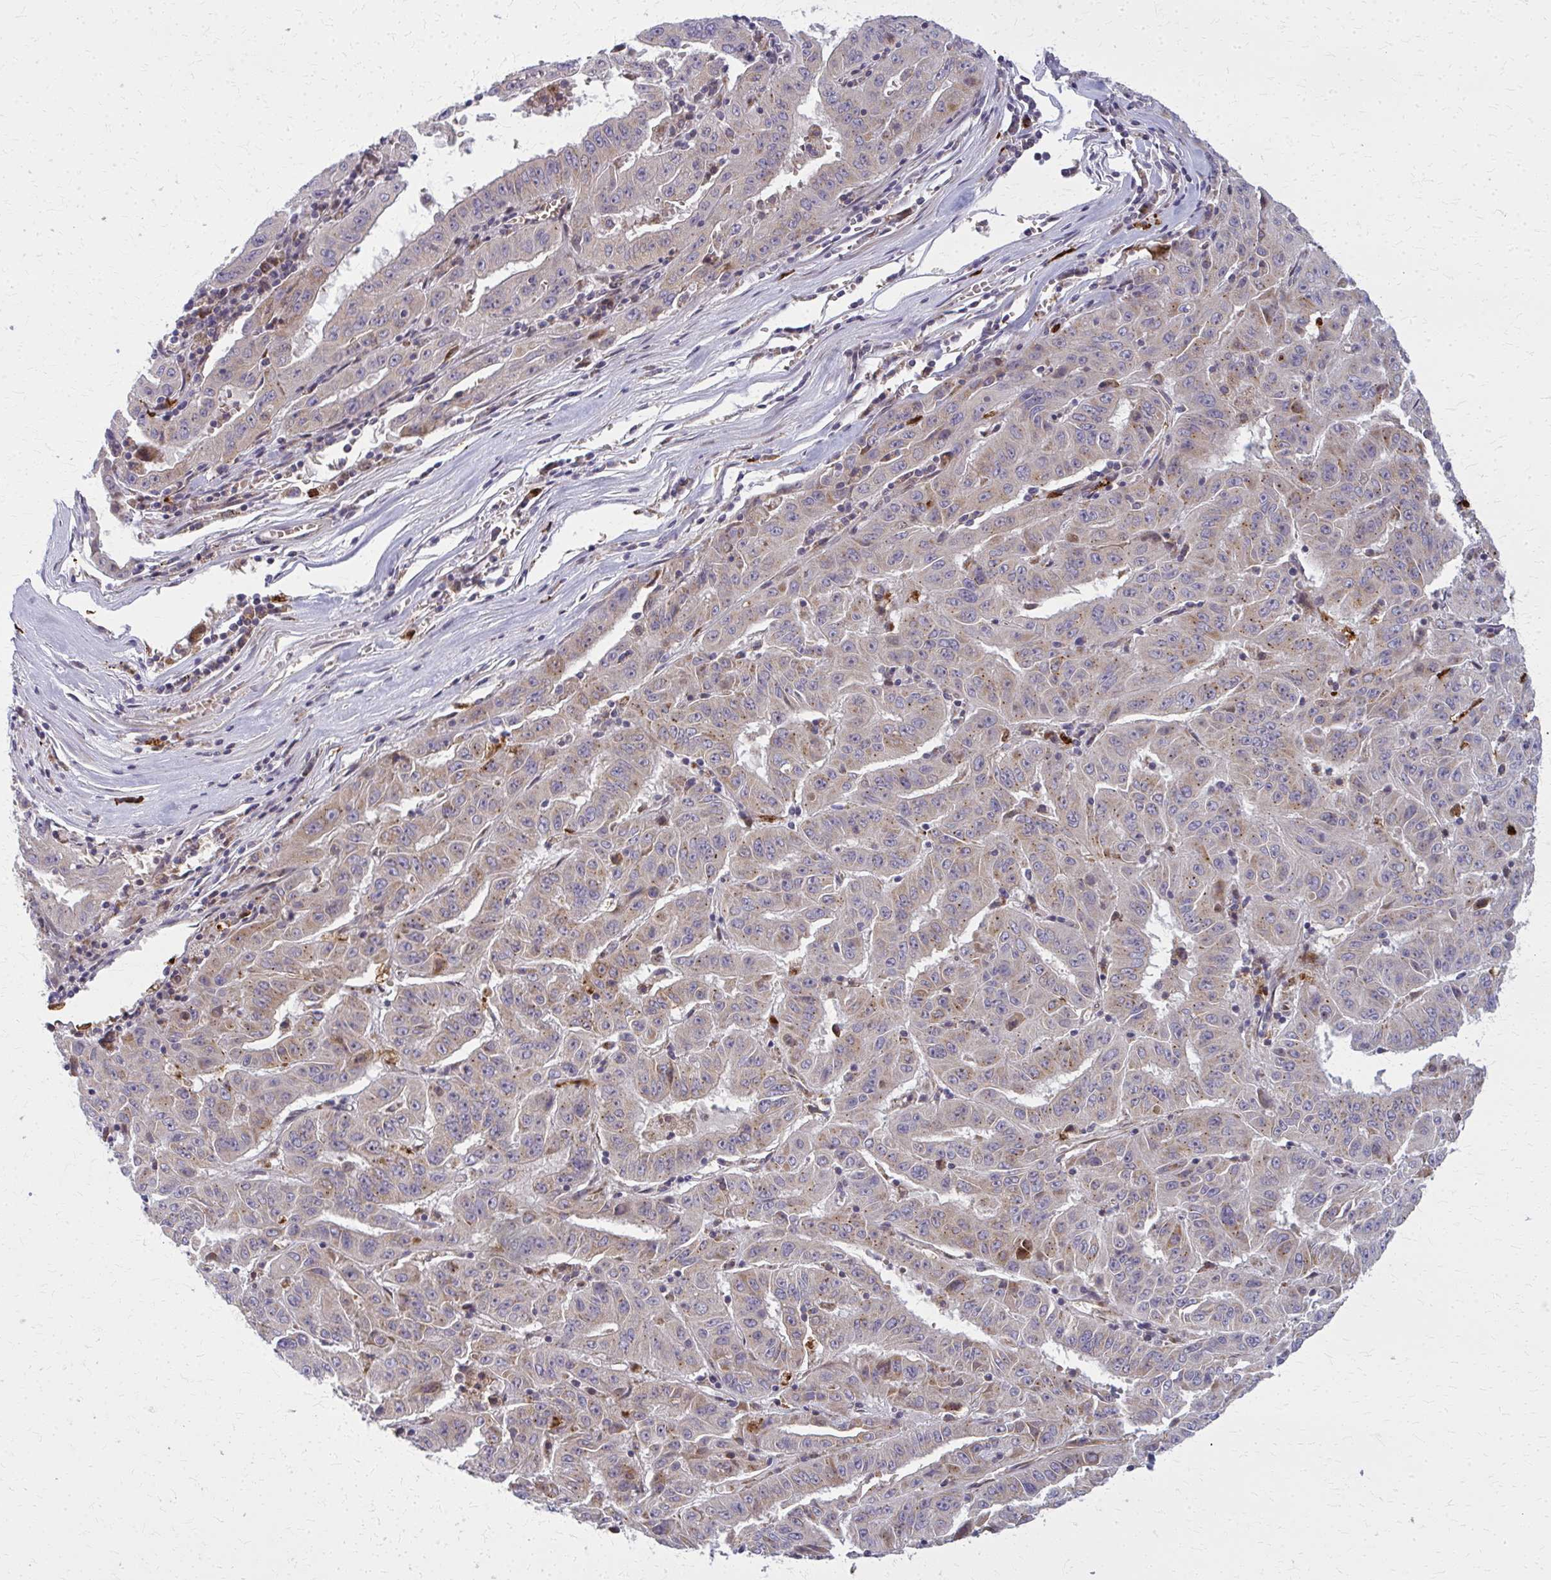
{"staining": {"intensity": "weak", "quantity": "<25%", "location": "cytoplasmic/membranous"}, "tissue": "pancreatic cancer", "cell_type": "Tumor cells", "image_type": "cancer", "snomed": [{"axis": "morphology", "description": "Adenocarcinoma, NOS"}, {"axis": "topography", "description": "Pancreas"}], "caption": "Tumor cells are negative for protein expression in human pancreatic cancer (adenocarcinoma). (DAB immunohistochemistry visualized using brightfield microscopy, high magnification).", "gene": "MCCC1", "patient": {"sex": "male", "age": 63}}